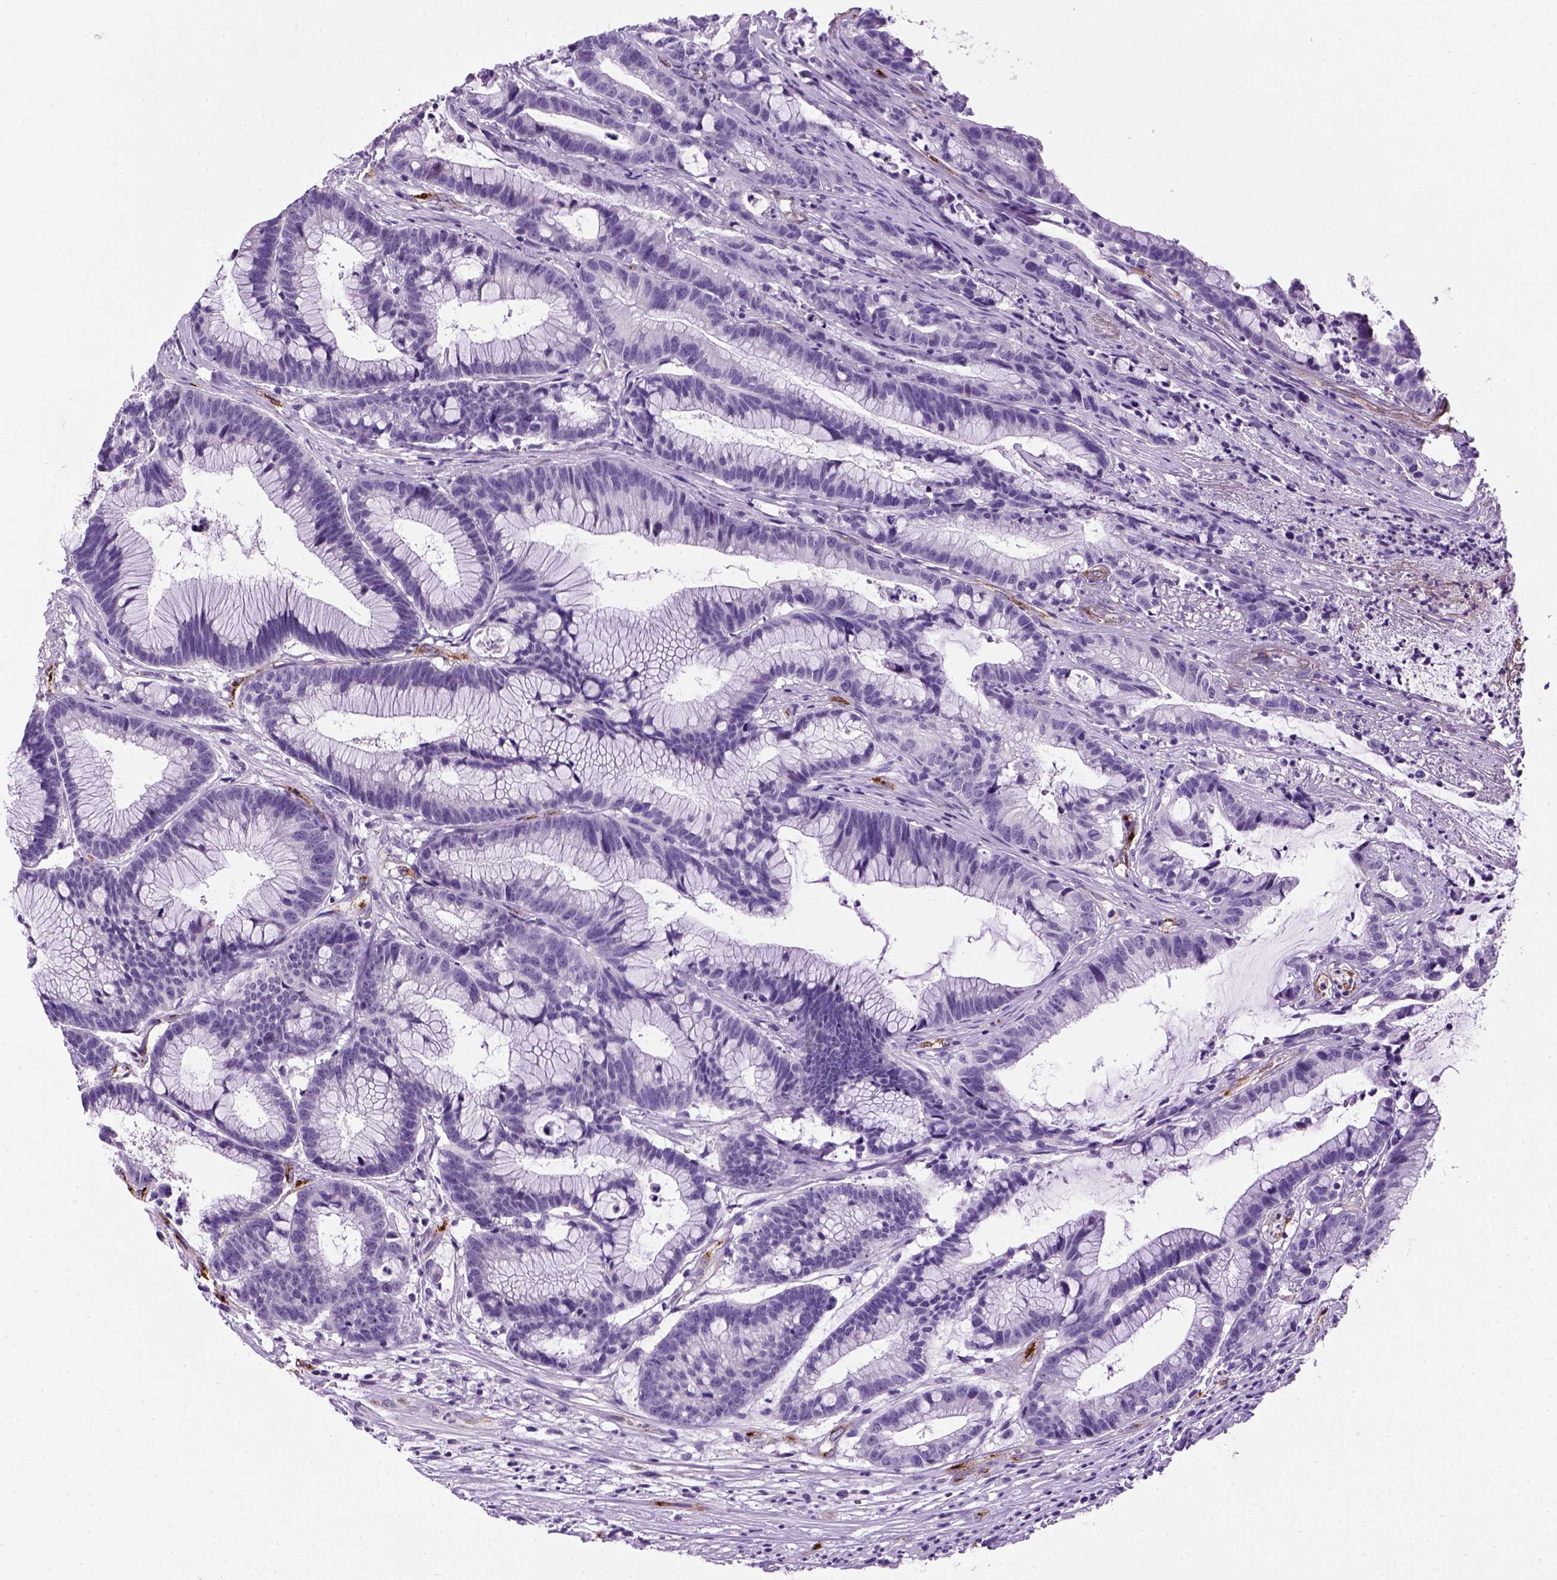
{"staining": {"intensity": "negative", "quantity": "none", "location": "none"}, "tissue": "colorectal cancer", "cell_type": "Tumor cells", "image_type": "cancer", "snomed": [{"axis": "morphology", "description": "Adenocarcinoma, NOS"}, {"axis": "topography", "description": "Colon"}], "caption": "A photomicrograph of colorectal cancer stained for a protein reveals no brown staining in tumor cells.", "gene": "VWF", "patient": {"sex": "female", "age": 78}}